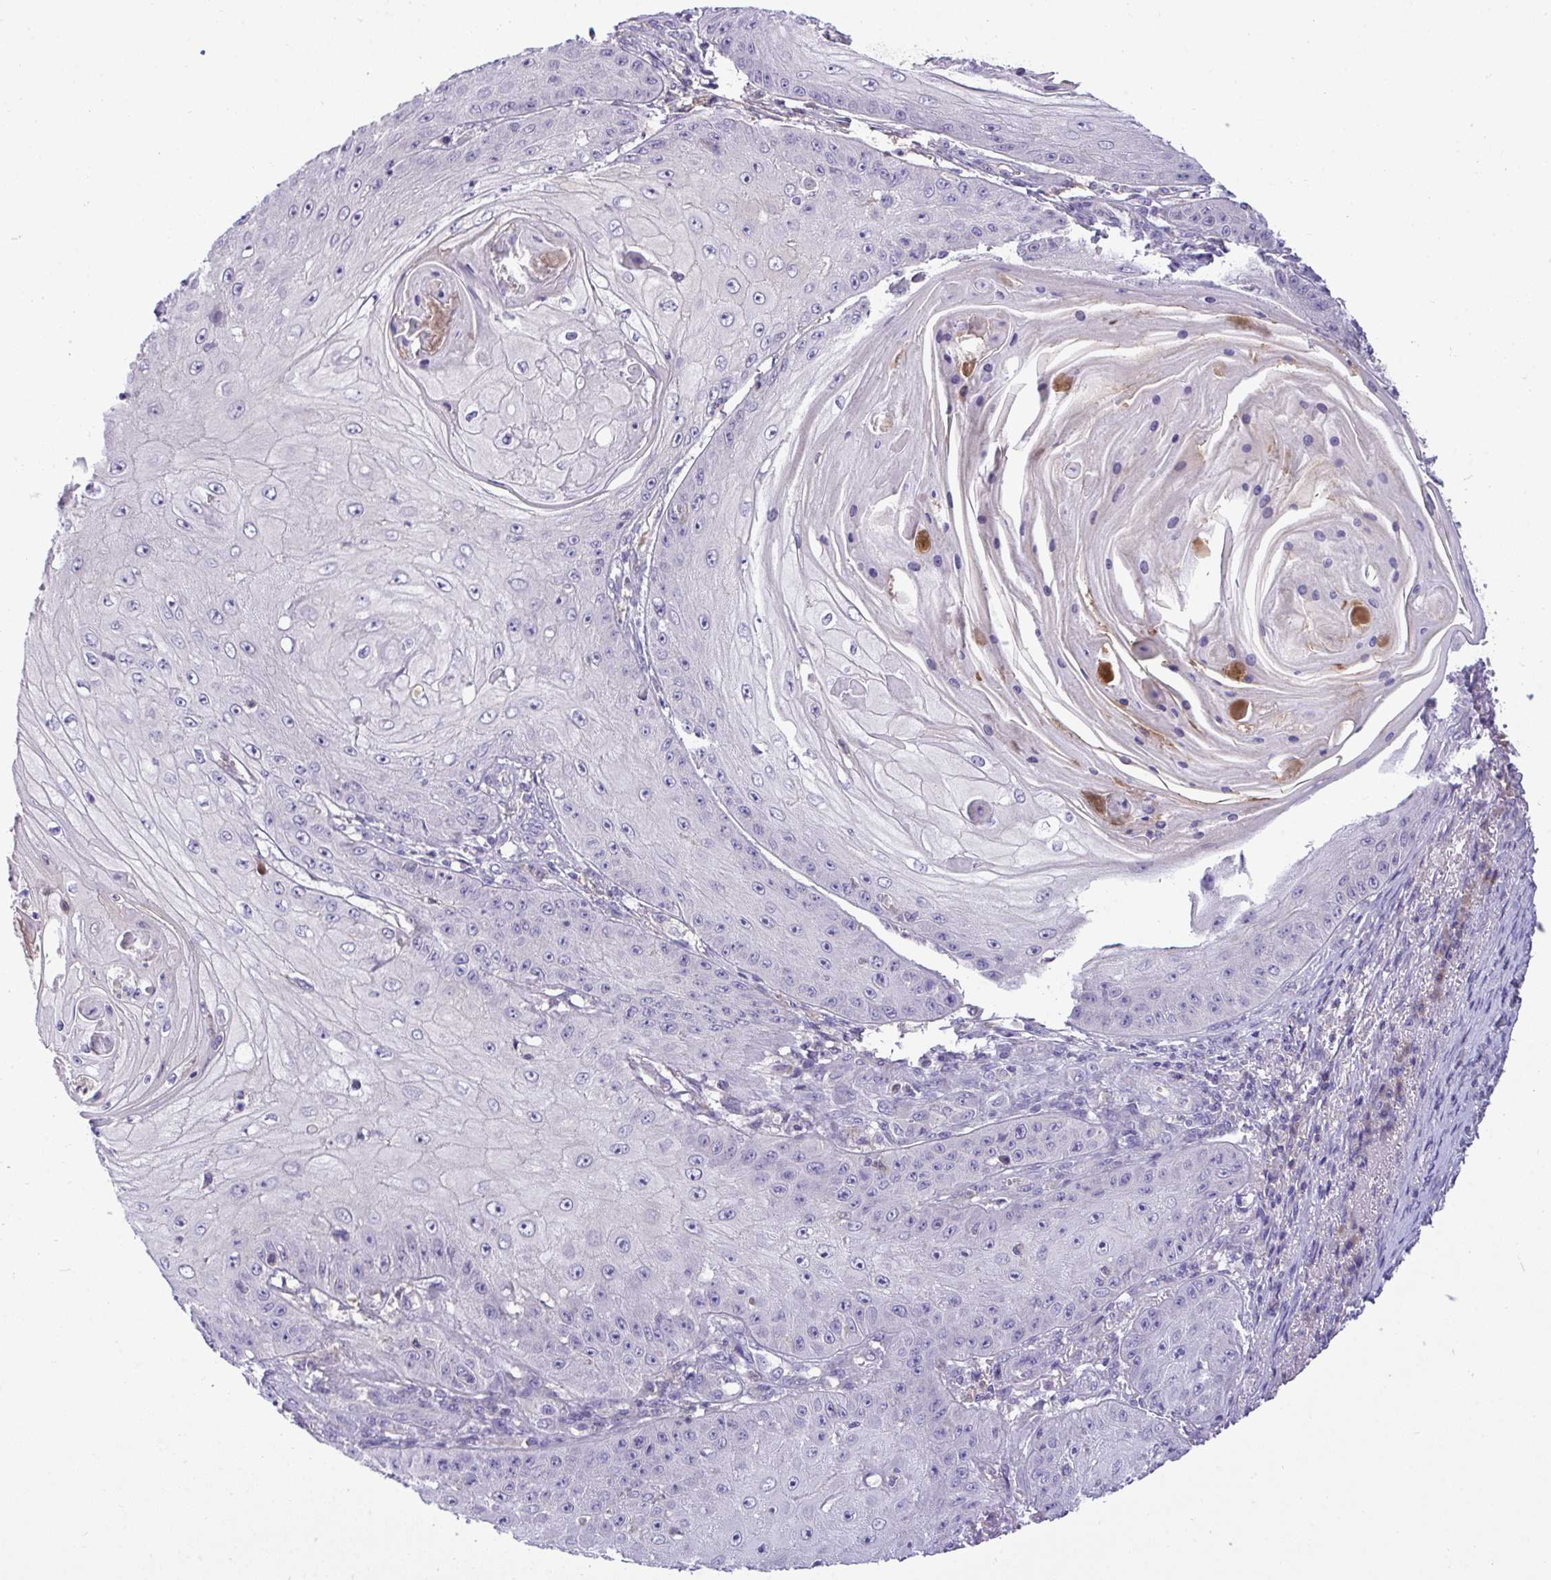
{"staining": {"intensity": "negative", "quantity": "none", "location": "none"}, "tissue": "skin cancer", "cell_type": "Tumor cells", "image_type": "cancer", "snomed": [{"axis": "morphology", "description": "Squamous cell carcinoma, NOS"}, {"axis": "topography", "description": "Skin"}], "caption": "Immunohistochemistry (IHC) of human skin cancer (squamous cell carcinoma) displays no positivity in tumor cells.", "gene": "ZNF581", "patient": {"sex": "male", "age": 70}}